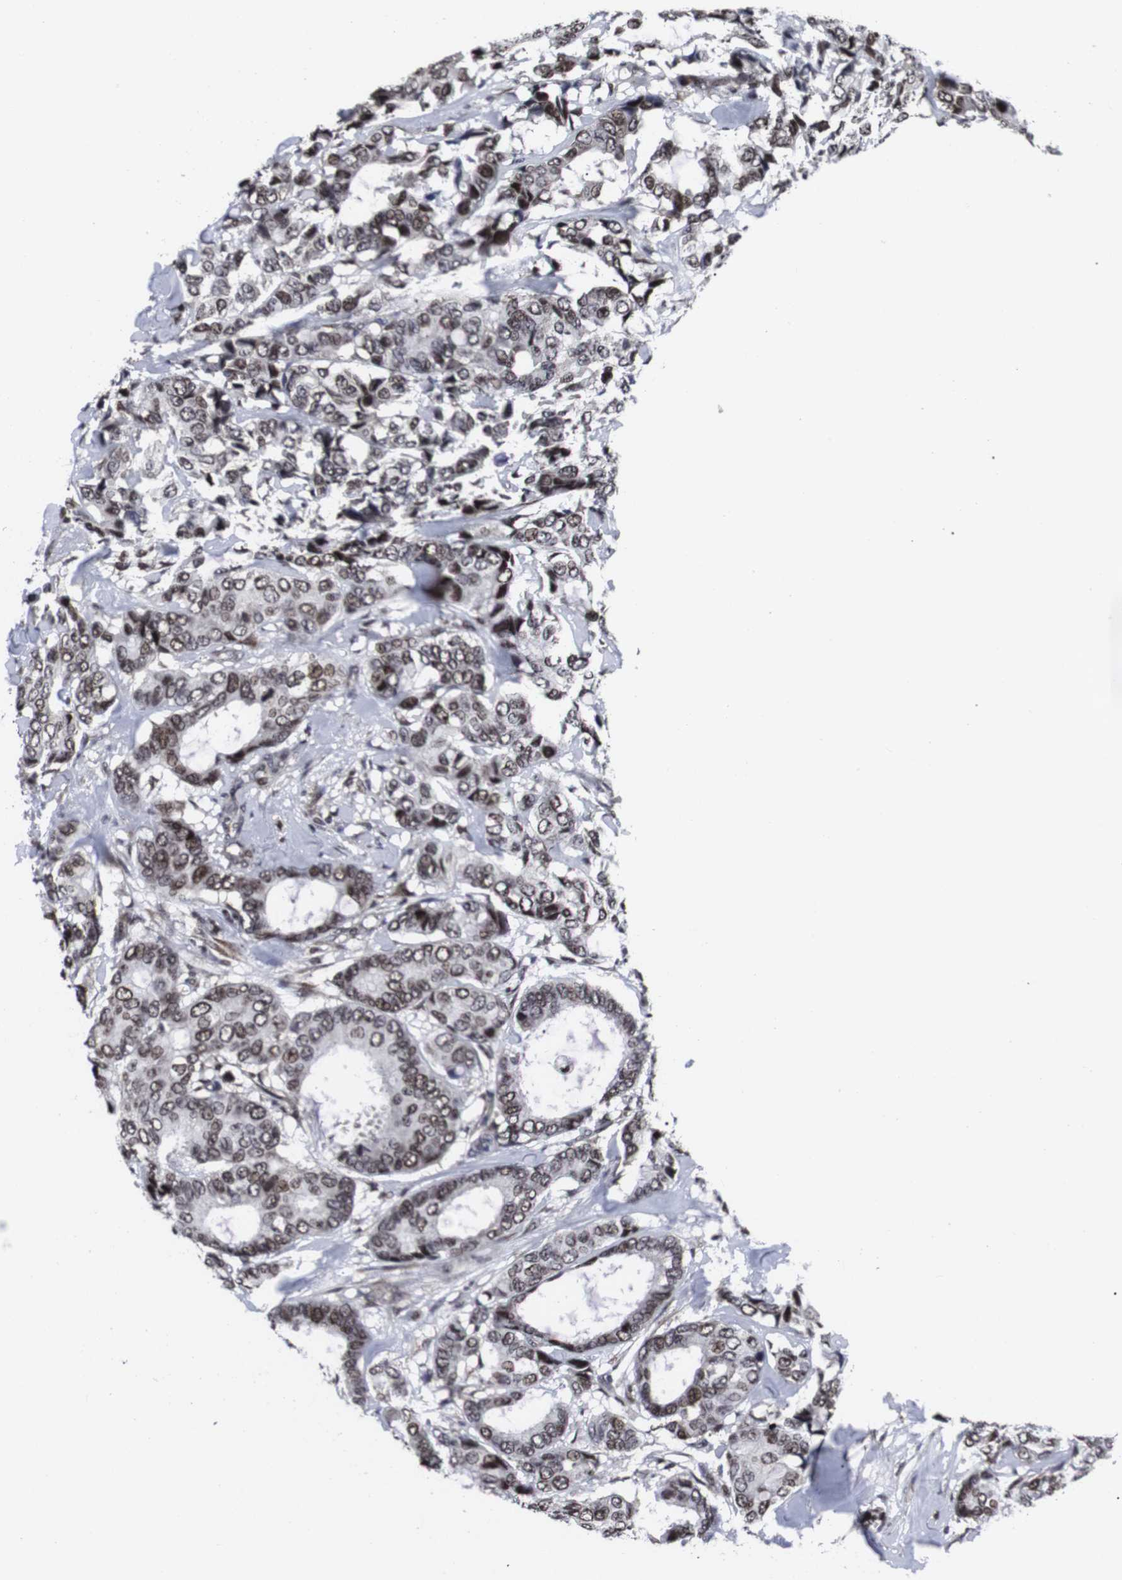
{"staining": {"intensity": "moderate", "quantity": ">75%", "location": "nuclear"}, "tissue": "breast cancer", "cell_type": "Tumor cells", "image_type": "cancer", "snomed": [{"axis": "morphology", "description": "Duct carcinoma"}, {"axis": "topography", "description": "Breast"}], "caption": "Breast cancer stained with a protein marker displays moderate staining in tumor cells.", "gene": "MLH1", "patient": {"sex": "female", "age": 87}}